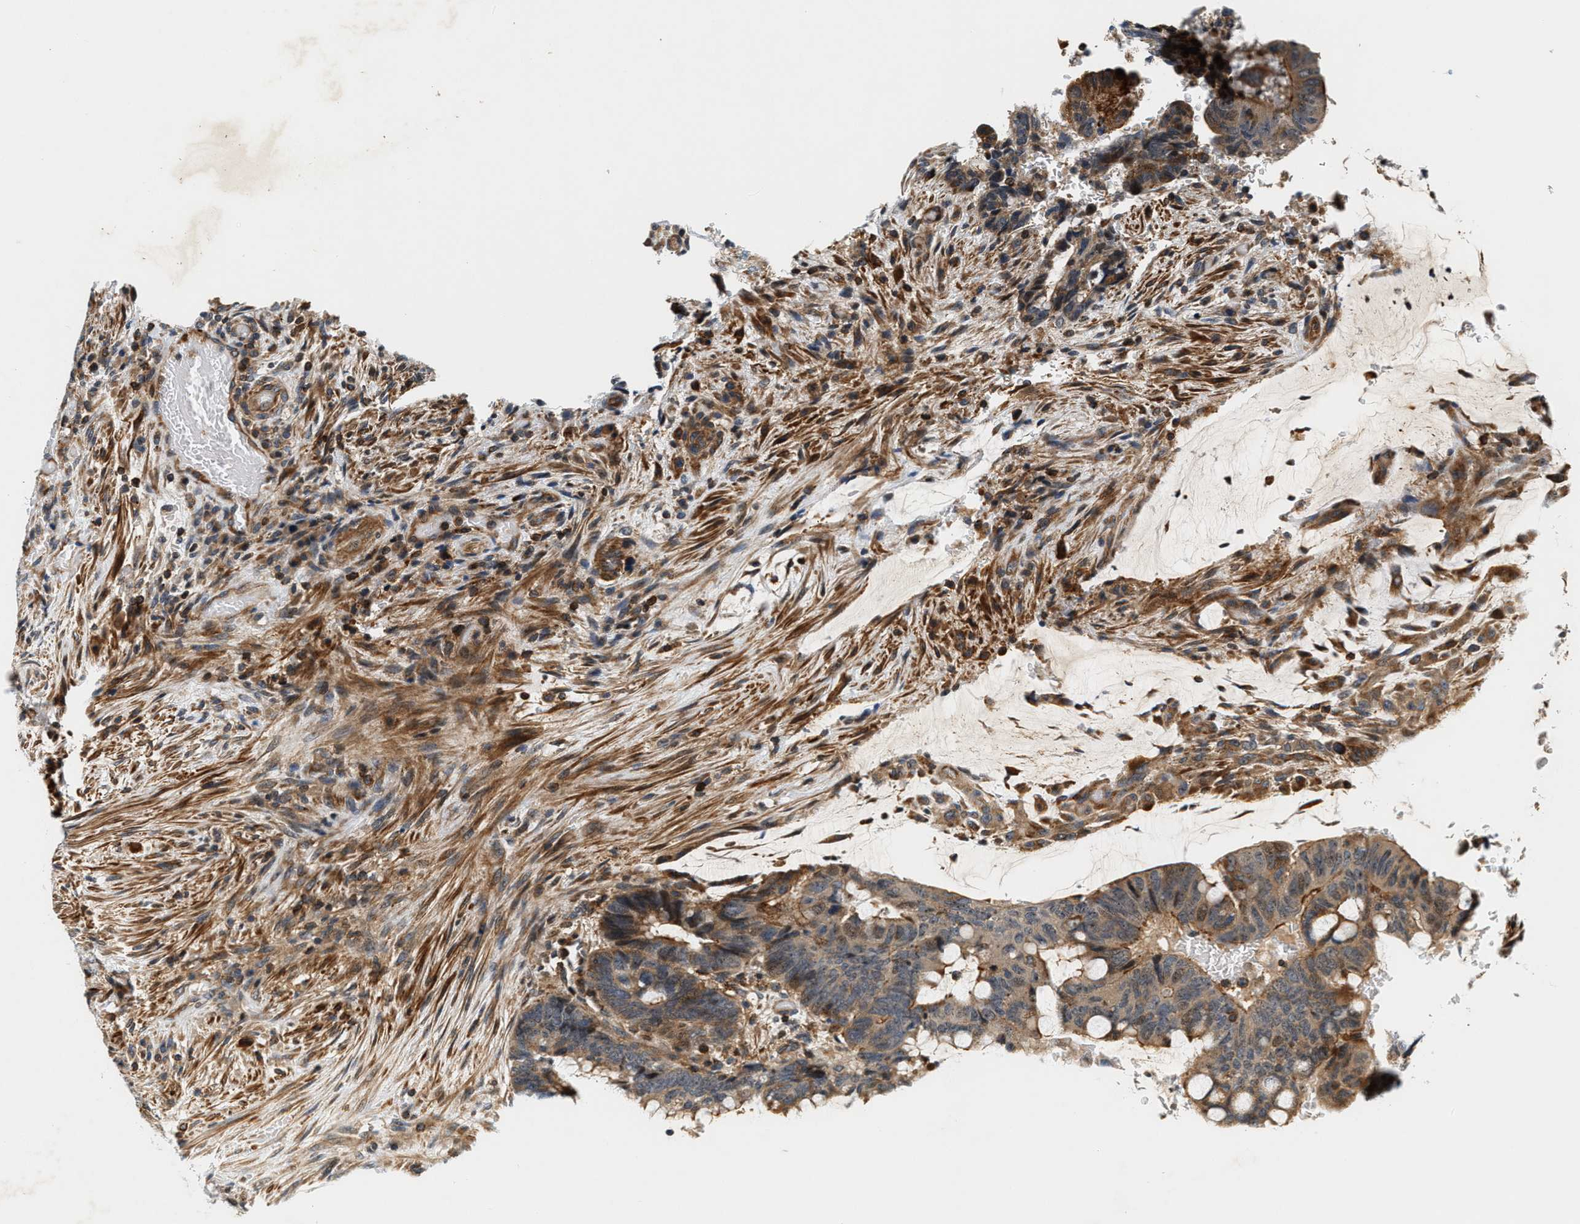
{"staining": {"intensity": "moderate", "quantity": ">75%", "location": "cytoplasmic/membranous"}, "tissue": "colorectal cancer", "cell_type": "Tumor cells", "image_type": "cancer", "snomed": [{"axis": "morphology", "description": "Normal tissue, NOS"}, {"axis": "morphology", "description": "Adenocarcinoma, NOS"}, {"axis": "topography", "description": "Rectum"}, {"axis": "topography", "description": "Peripheral nerve tissue"}], "caption": "An image showing moderate cytoplasmic/membranous positivity in approximately >75% of tumor cells in adenocarcinoma (colorectal), as visualized by brown immunohistochemical staining.", "gene": "SAMD9", "patient": {"sex": "male", "age": 92}}